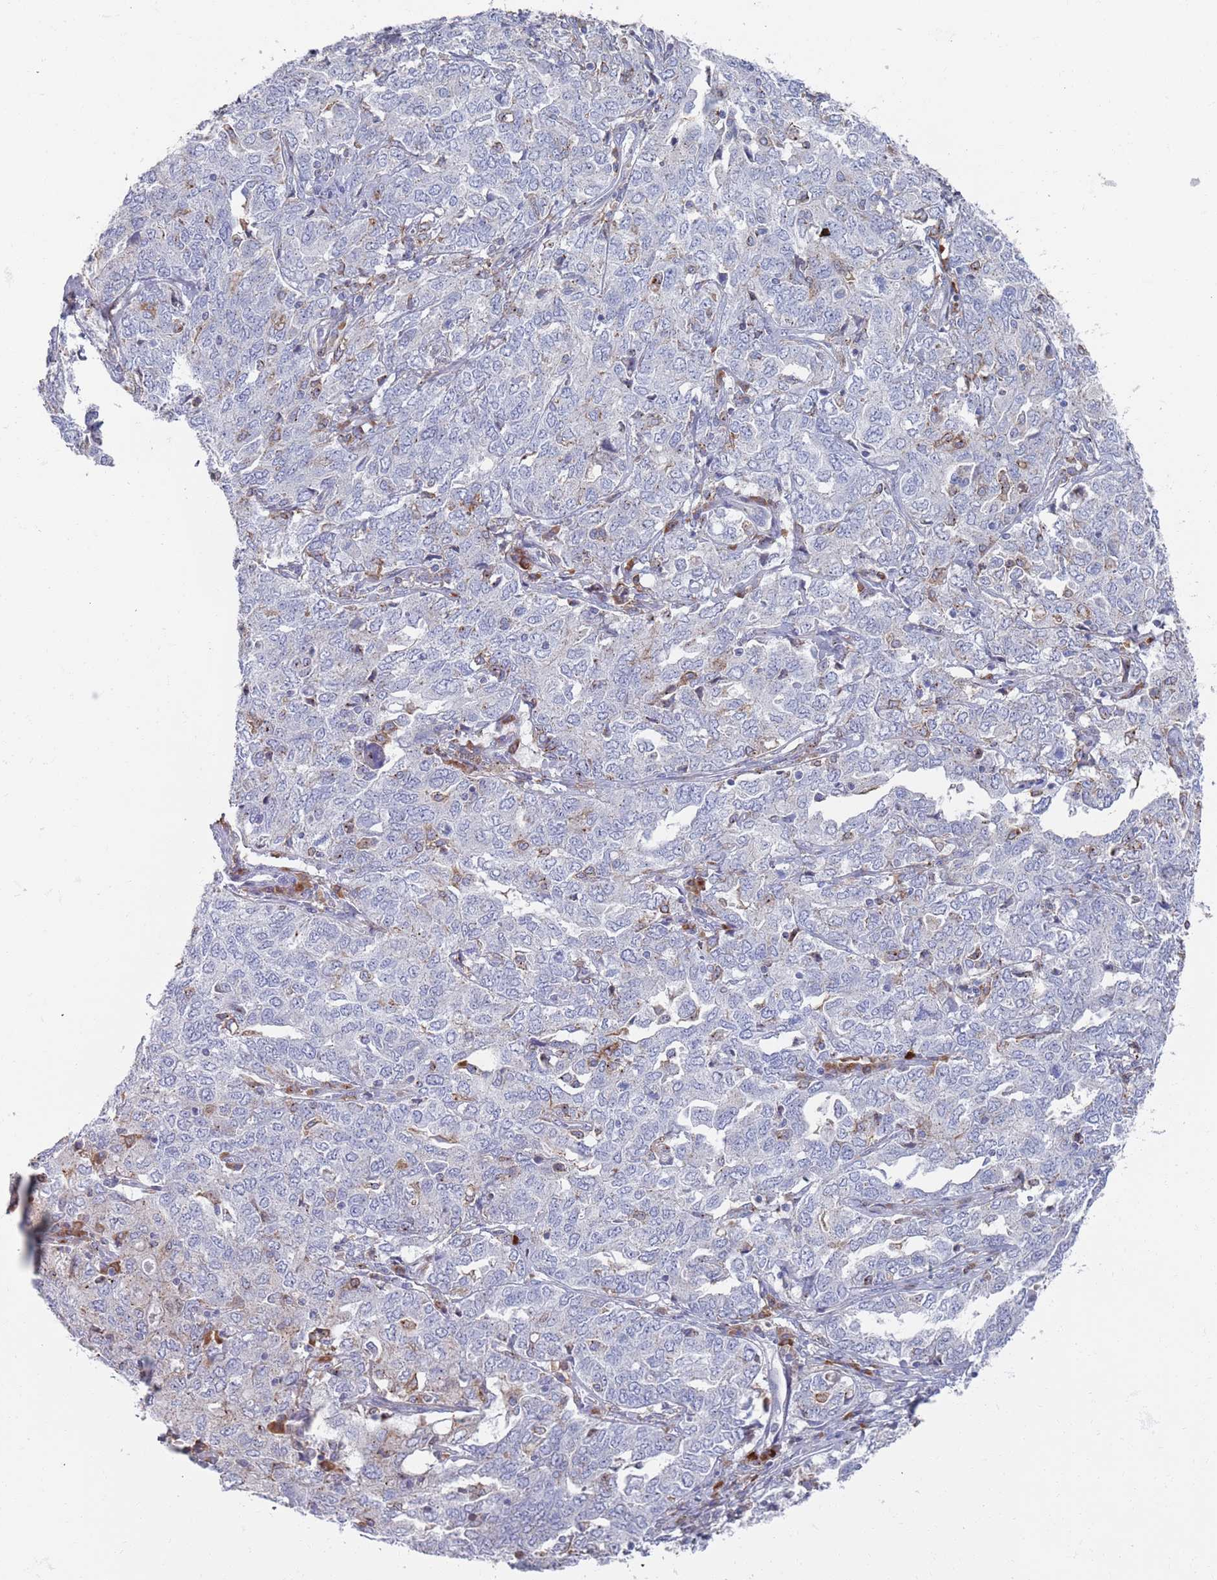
{"staining": {"intensity": "negative", "quantity": "none", "location": "none"}, "tissue": "ovarian cancer", "cell_type": "Tumor cells", "image_type": "cancer", "snomed": [{"axis": "morphology", "description": "Carcinoma, endometroid"}, {"axis": "topography", "description": "Ovary"}], "caption": "Immunohistochemical staining of endometroid carcinoma (ovarian) exhibits no significant positivity in tumor cells.", "gene": "MAT1A", "patient": {"sex": "female", "age": 62}}